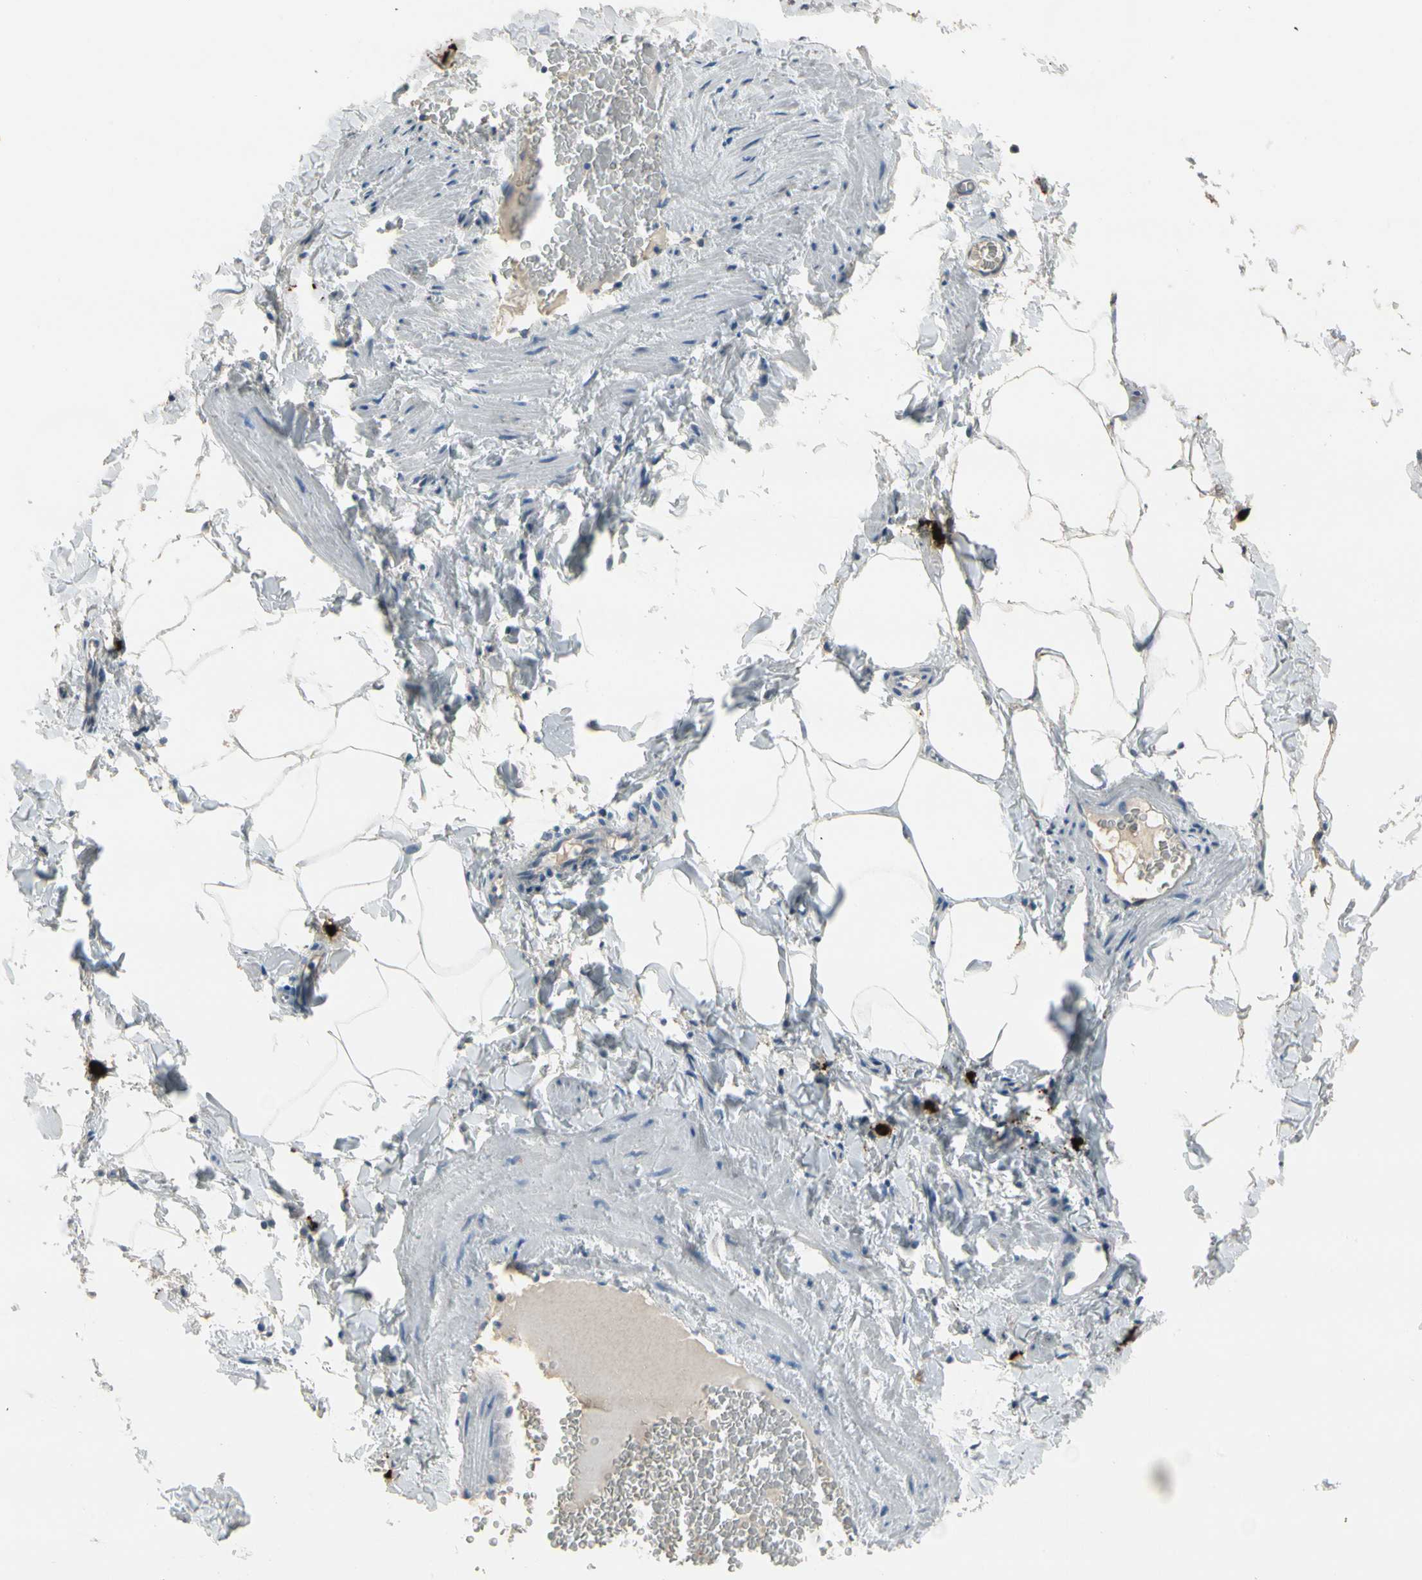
{"staining": {"intensity": "negative", "quantity": "none", "location": "none"}, "tissue": "adipose tissue", "cell_type": "Adipocytes", "image_type": "normal", "snomed": [{"axis": "morphology", "description": "Normal tissue, NOS"}, {"axis": "topography", "description": "Vascular tissue"}], "caption": "Human adipose tissue stained for a protein using IHC demonstrates no staining in adipocytes.", "gene": "CPA3", "patient": {"sex": "male", "age": 41}}